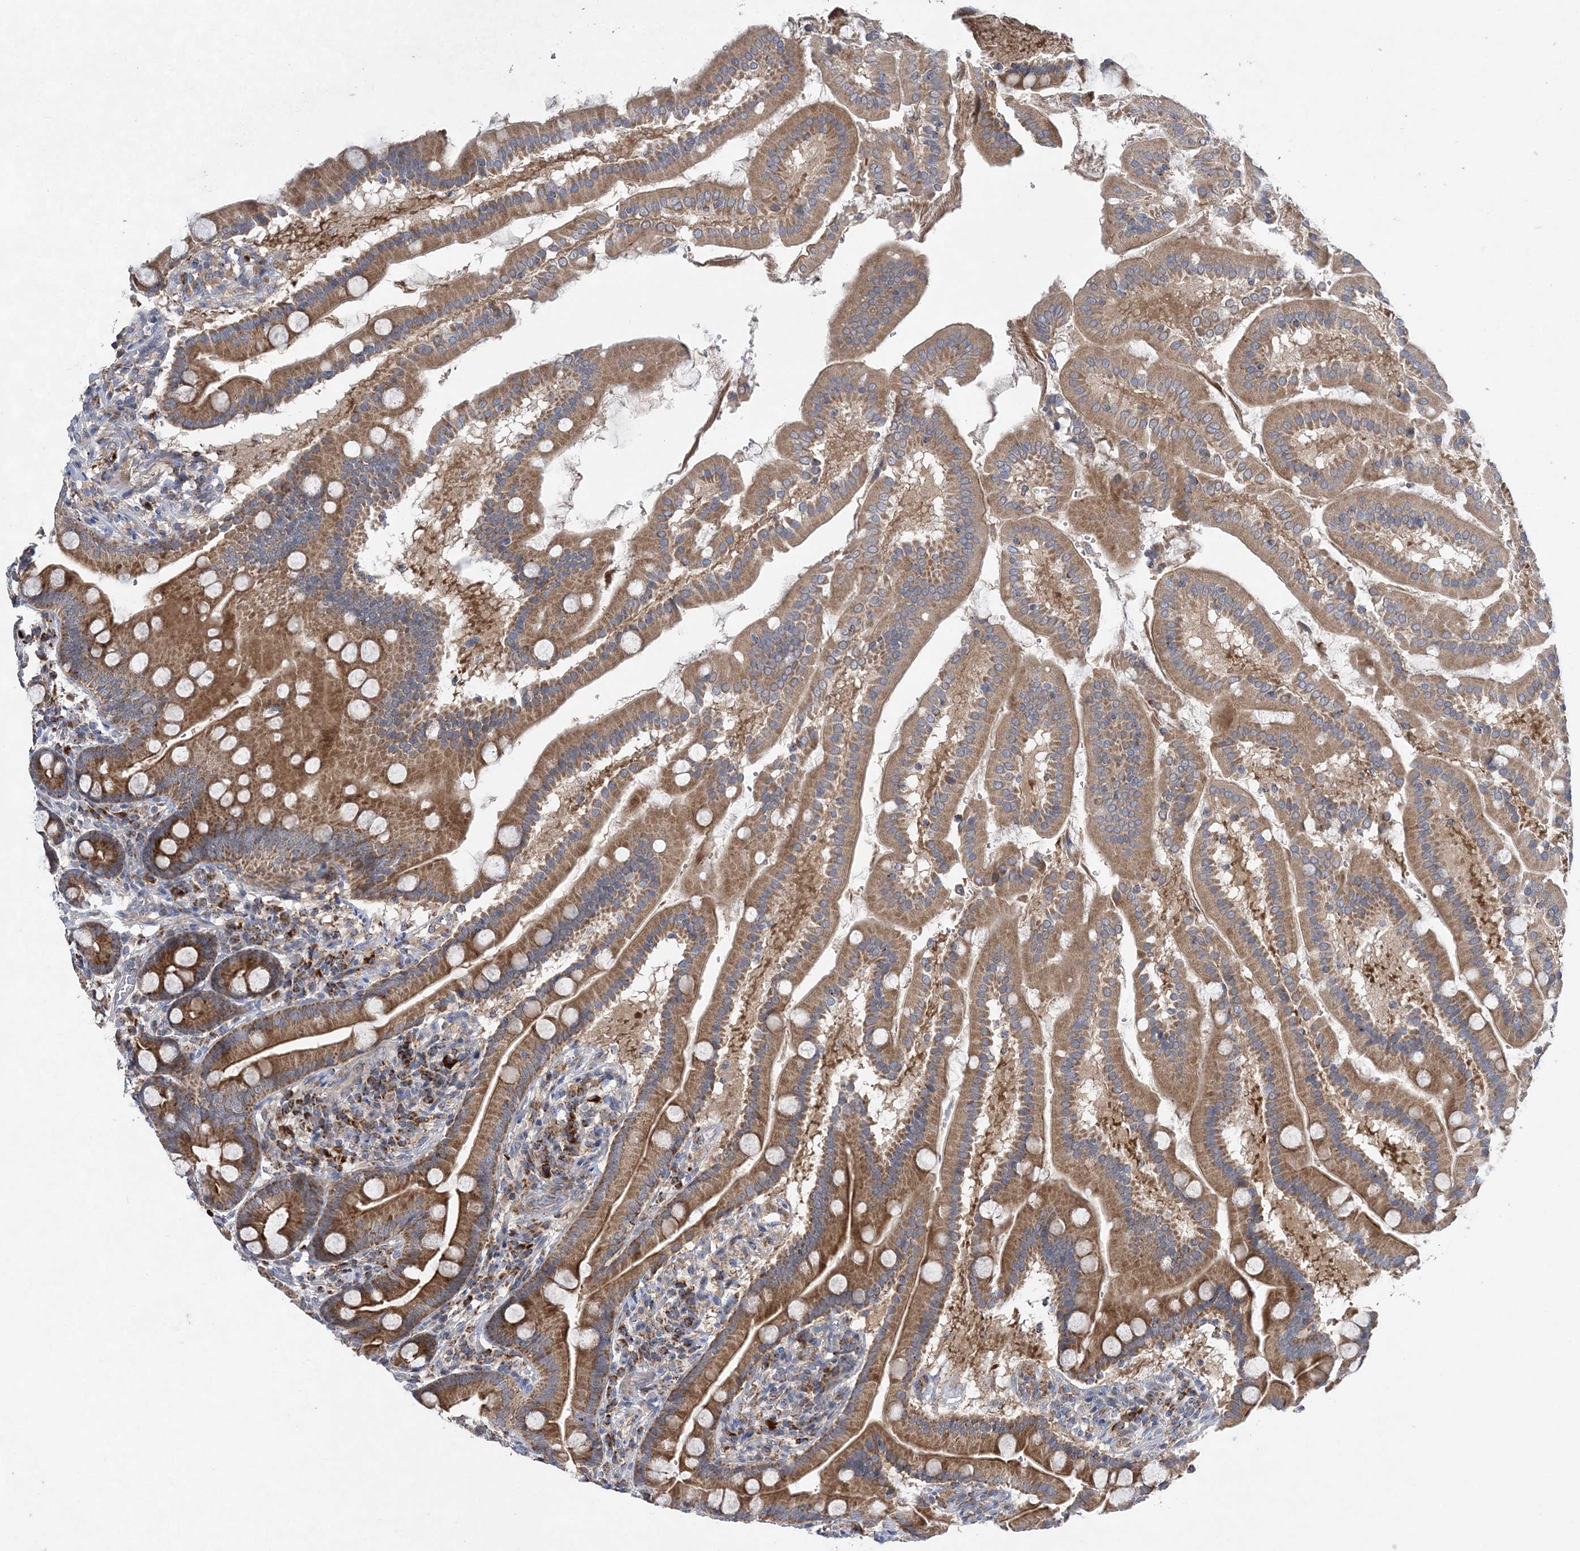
{"staining": {"intensity": "moderate", "quantity": ">75%", "location": "cytoplasmic/membranous"}, "tissue": "duodenum", "cell_type": "Glandular cells", "image_type": "normal", "snomed": [{"axis": "morphology", "description": "Normal tissue, NOS"}, {"axis": "topography", "description": "Duodenum"}], "caption": "Moderate cytoplasmic/membranous protein expression is identified in about >75% of glandular cells in duodenum.", "gene": "TRAPPC13", "patient": {"sex": "male", "age": 50}}